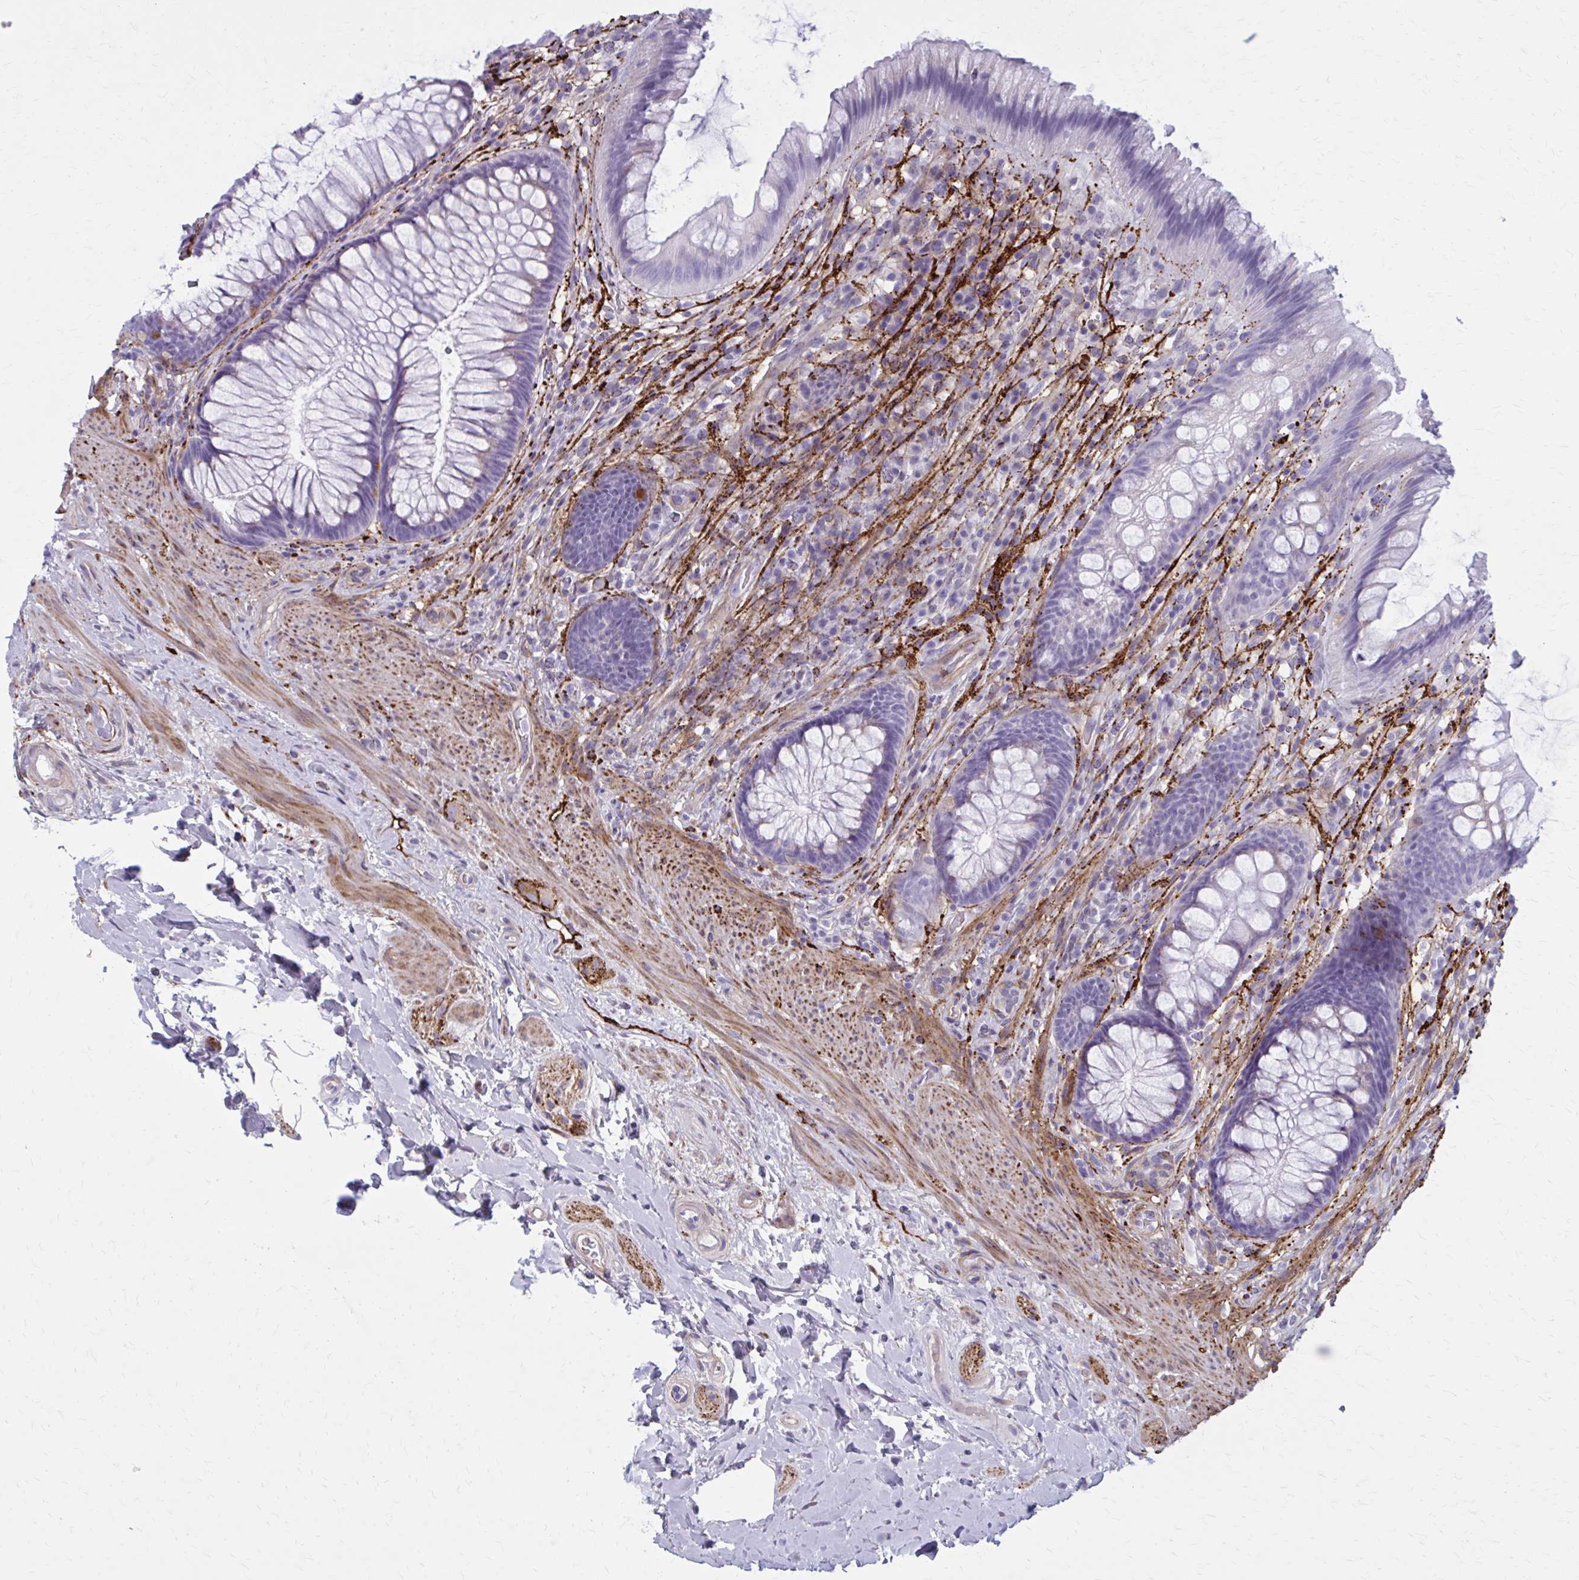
{"staining": {"intensity": "weak", "quantity": "<25%", "location": "cytoplasmic/membranous"}, "tissue": "rectum", "cell_type": "Glandular cells", "image_type": "normal", "snomed": [{"axis": "morphology", "description": "Normal tissue, NOS"}, {"axis": "topography", "description": "Rectum"}], "caption": "A histopathology image of human rectum is negative for staining in glandular cells. (DAB immunohistochemistry (IHC), high magnification).", "gene": "AKAP12", "patient": {"sex": "male", "age": 53}}